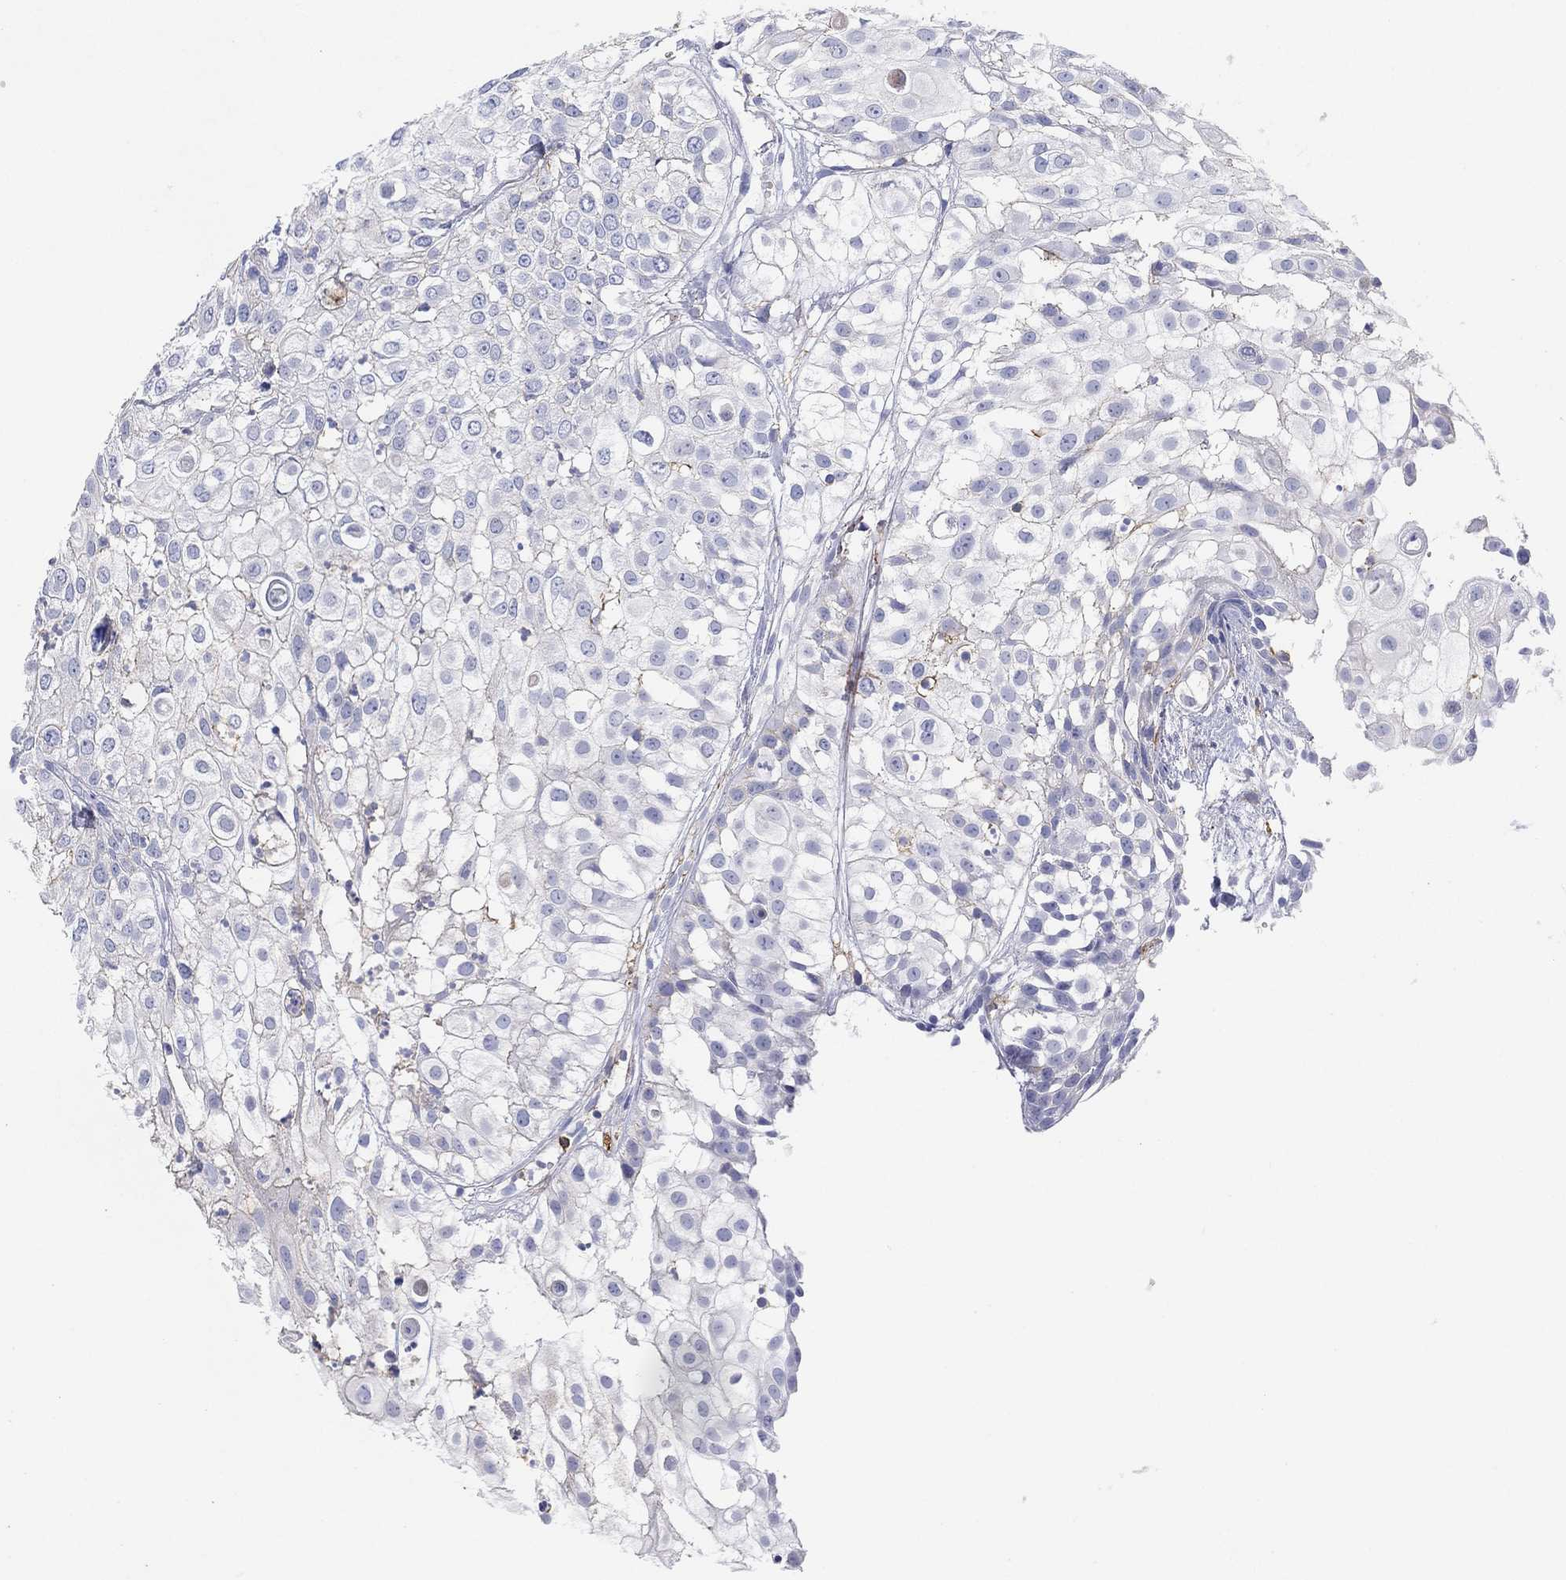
{"staining": {"intensity": "negative", "quantity": "none", "location": "none"}, "tissue": "urothelial cancer", "cell_type": "Tumor cells", "image_type": "cancer", "snomed": [{"axis": "morphology", "description": "Urothelial carcinoma, High grade"}, {"axis": "topography", "description": "Urinary bladder"}], "caption": "This histopathology image is of urothelial cancer stained with immunohistochemistry to label a protein in brown with the nuclei are counter-stained blue. There is no staining in tumor cells.", "gene": "SELPLG", "patient": {"sex": "female", "age": 79}}